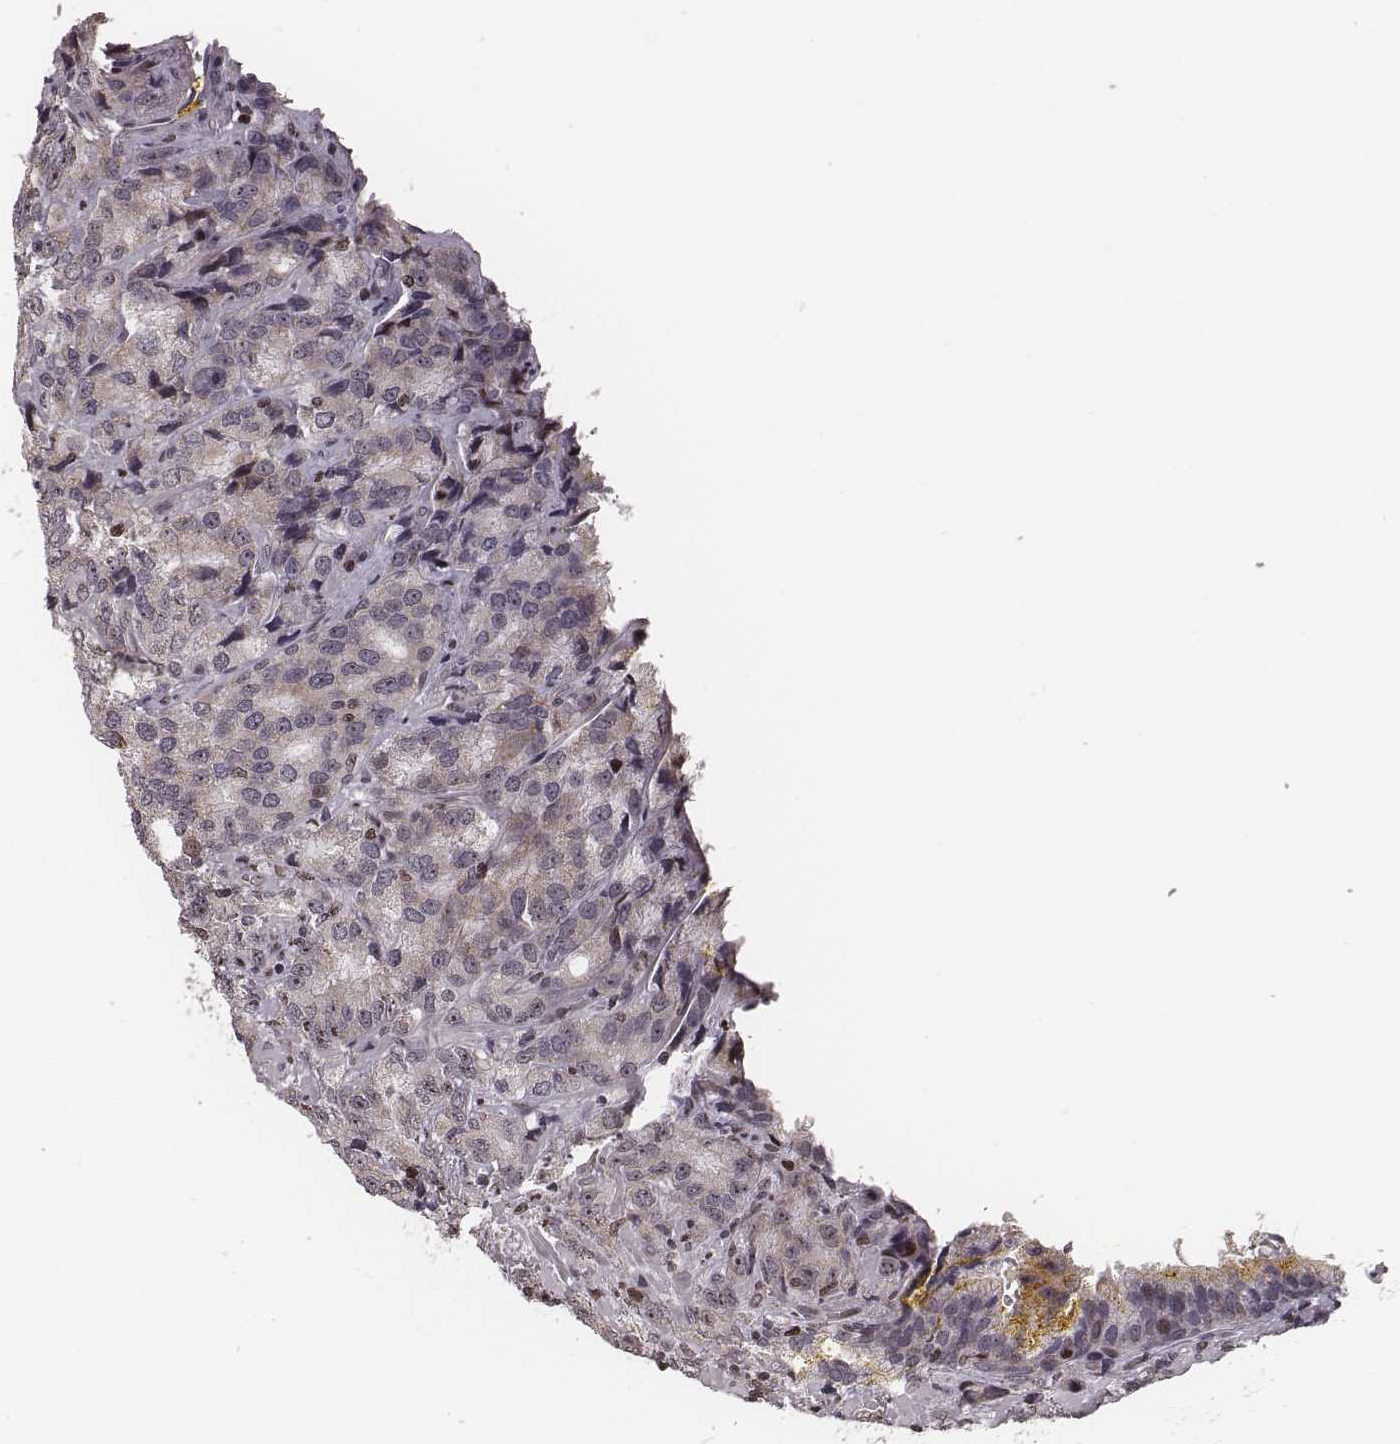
{"staining": {"intensity": "weak", "quantity": "25%-75%", "location": "cytoplasmic/membranous"}, "tissue": "prostate cancer", "cell_type": "Tumor cells", "image_type": "cancer", "snomed": [{"axis": "morphology", "description": "Adenocarcinoma, NOS"}, {"axis": "topography", "description": "Prostate"}], "caption": "IHC staining of adenocarcinoma (prostate), which exhibits low levels of weak cytoplasmic/membranous expression in approximately 25%-75% of tumor cells indicating weak cytoplasmic/membranous protein expression. The staining was performed using DAB (brown) for protein detection and nuclei were counterstained in hematoxylin (blue).", "gene": "VRK3", "patient": {"sex": "male", "age": 63}}